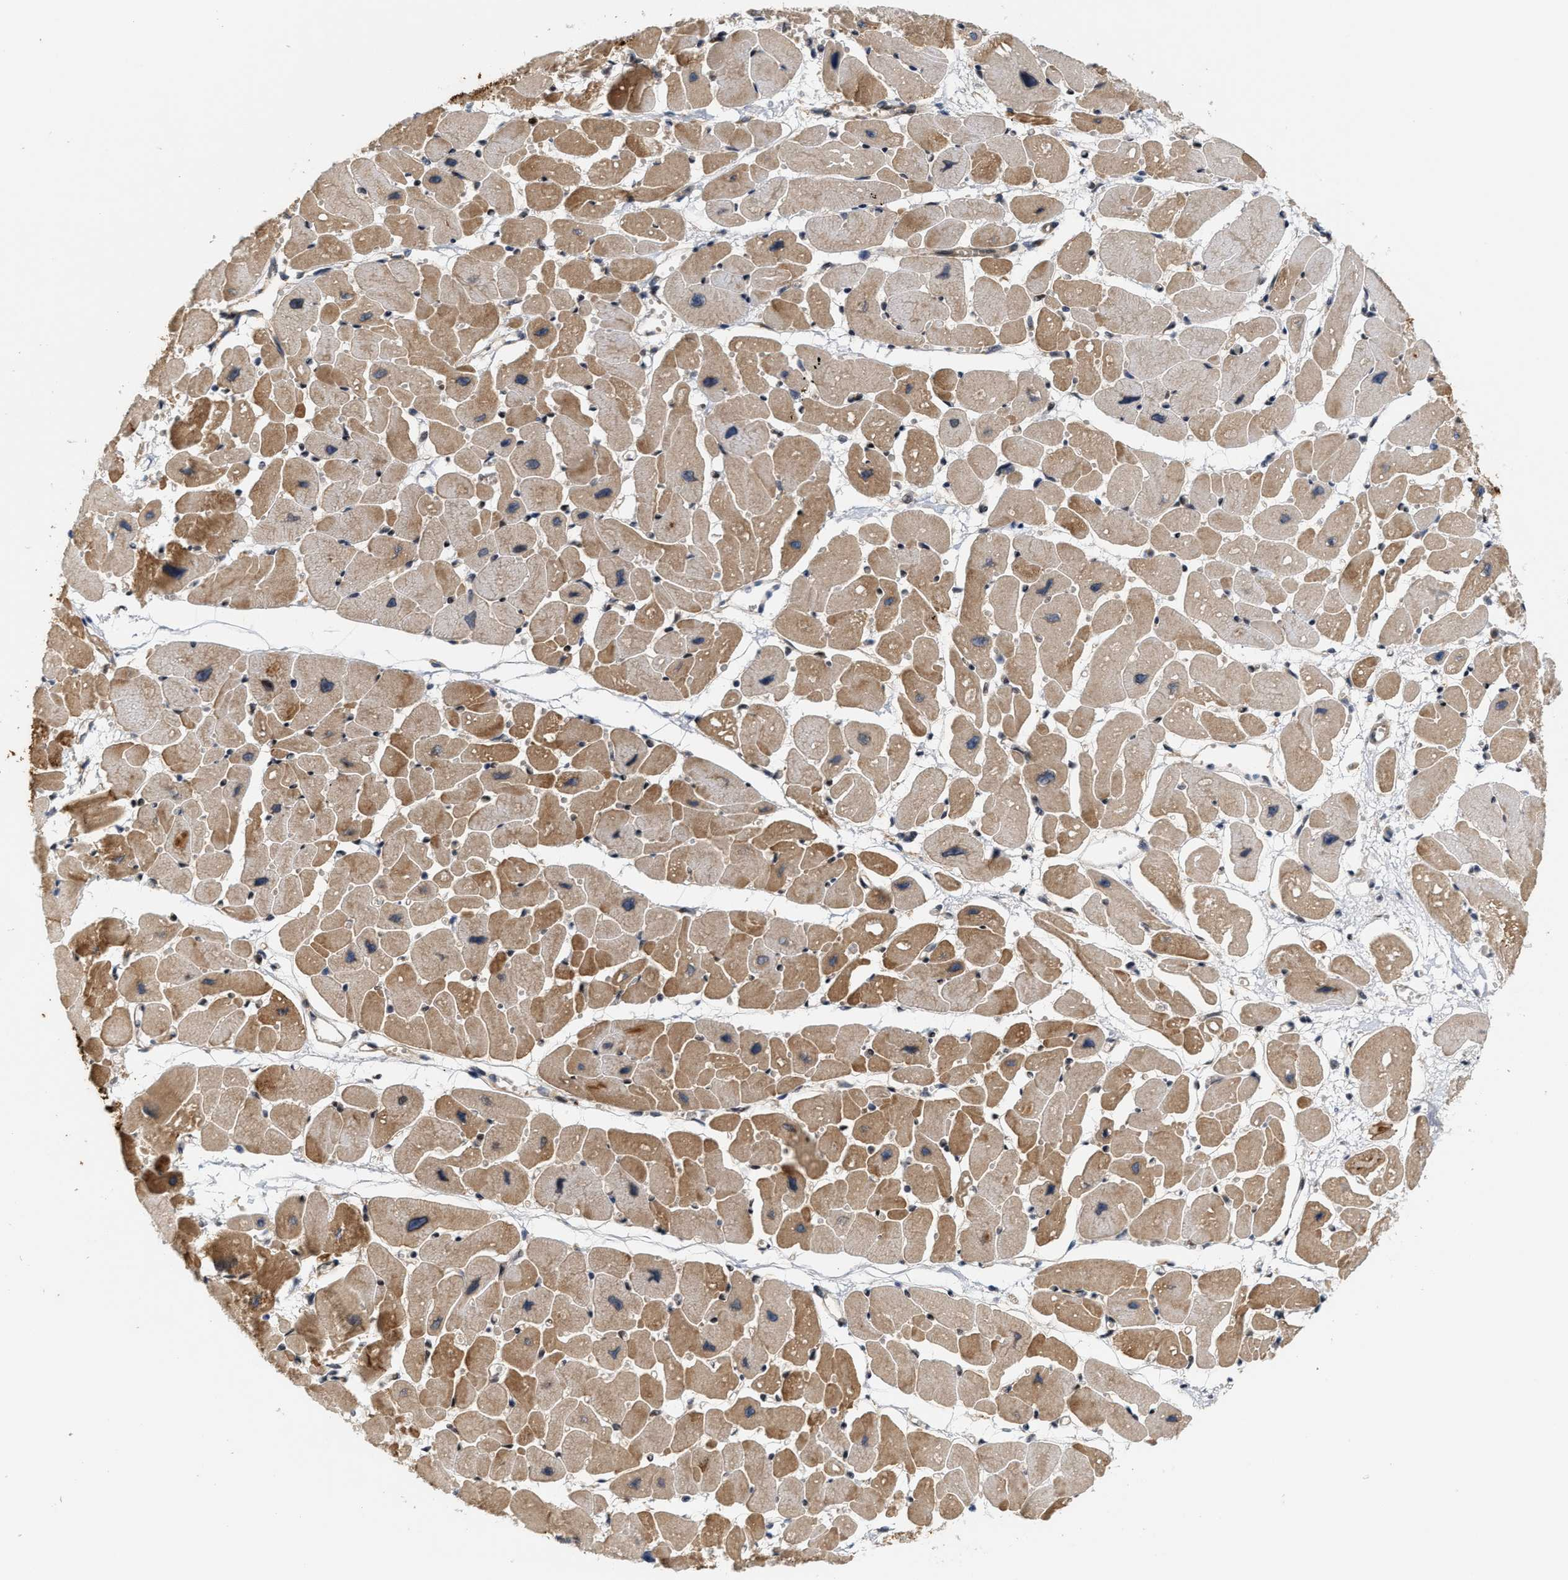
{"staining": {"intensity": "strong", "quantity": "25%-75%", "location": "cytoplasmic/membranous"}, "tissue": "heart muscle", "cell_type": "Cardiomyocytes", "image_type": "normal", "snomed": [{"axis": "morphology", "description": "Normal tissue, NOS"}, {"axis": "topography", "description": "Heart"}], "caption": "Immunohistochemical staining of unremarkable heart muscle displays high levels of strong cytoplasmic/membranous positivity in about 25%-75% of cardiomyocytes.", "gene": "TCF4", "patient": {"sex": "female", "age": 54}}